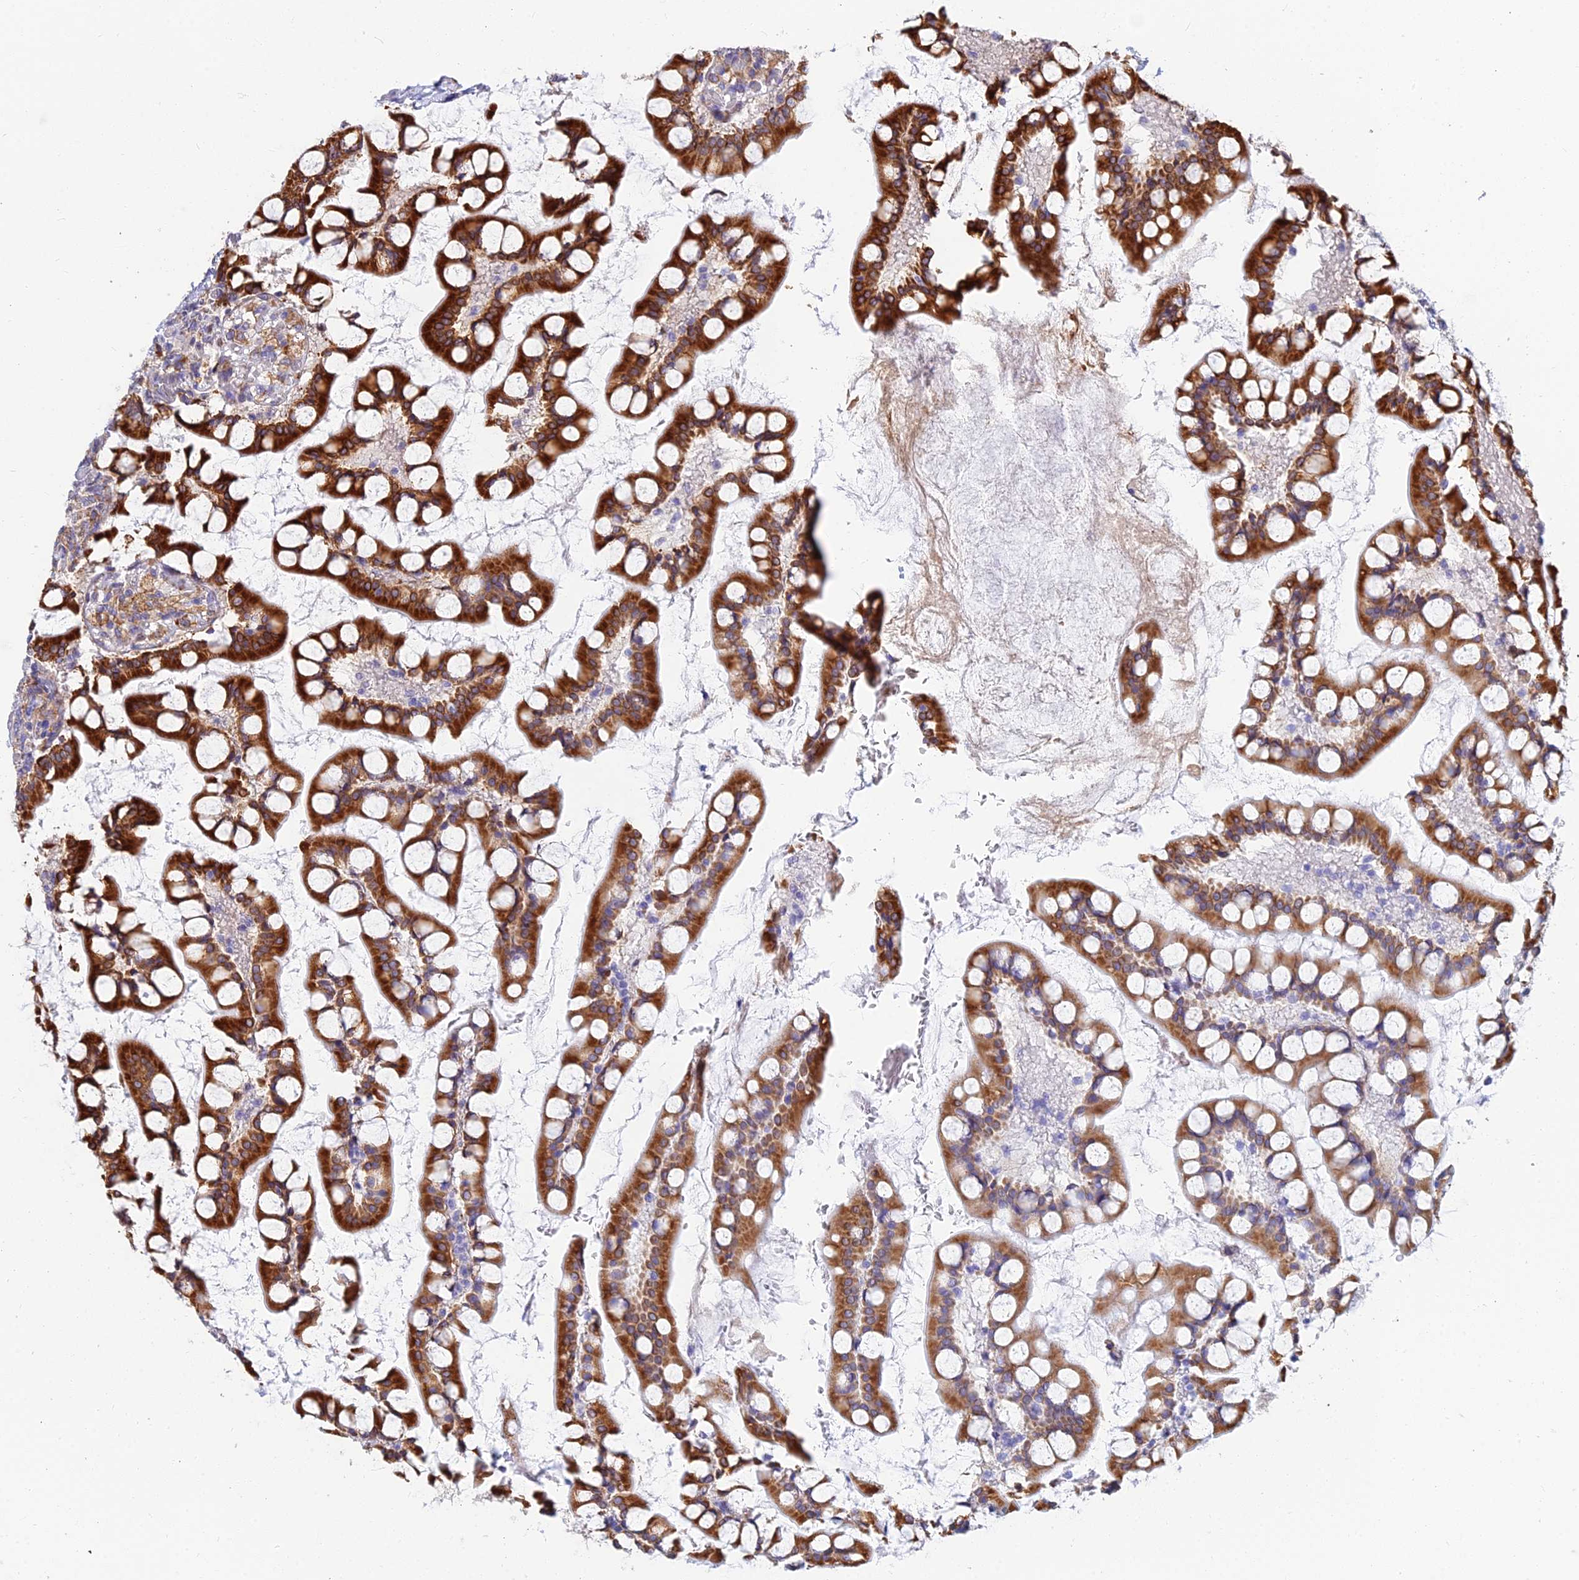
{"staining": {"intensity": "strong", "quantity": ">75%", "location": "cytoplasmic/membranous"}, "tissue": "small intestine", "cell_type": "Glandular cells", "image_type": "normal", "snomed": [{"axis": "morphology", "description": "Normal tissue, NOS"}, {"axis": "topography", "description": "Small intestine"}], "caption": "Immunohistochemistry (IHC) of benign human small intestine displays high levels of strong cytoplasmic/membranous expression in approximately >75% of glandular cells. (IHC, brightfield microscopy, high magnification).", "gene": "CCT6A", "patient": {"sex": "male", "age": 52}}